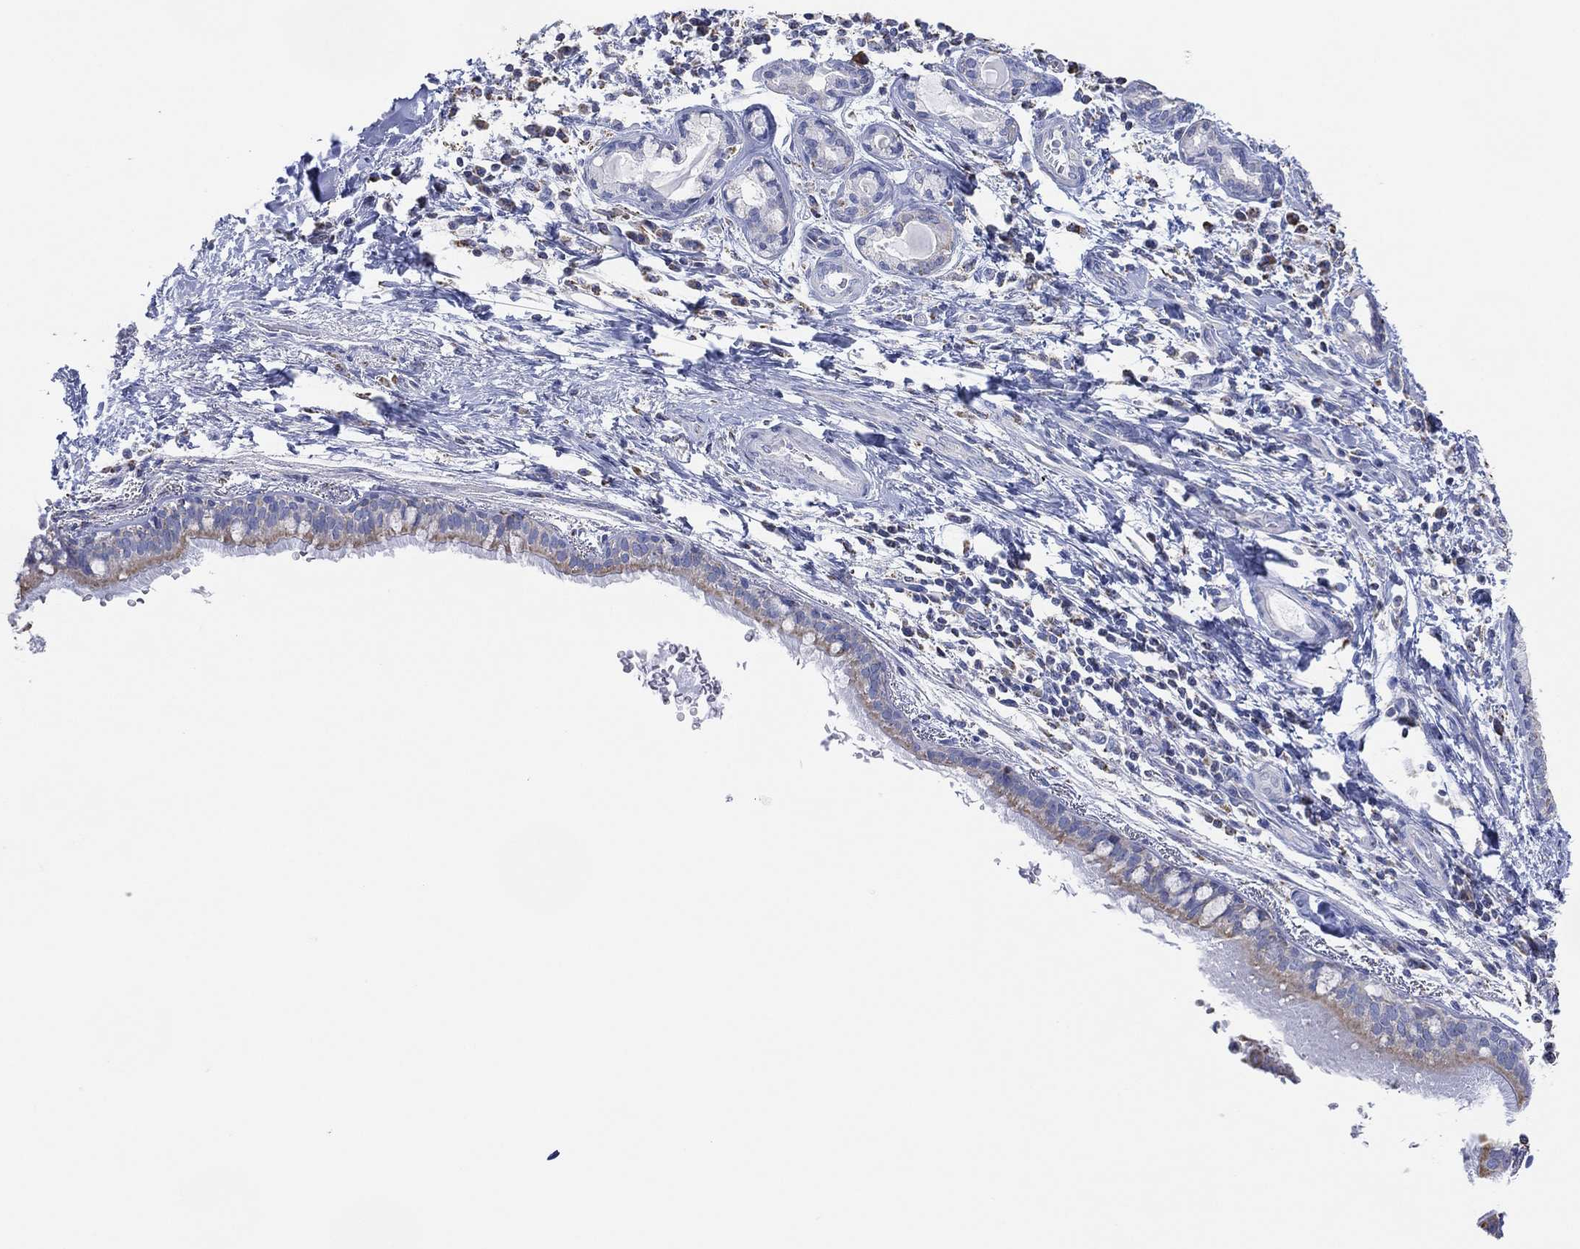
{"staining": {"intensity": "weak", "quantity": "25%-75%", "location": "cytoplasmic/membranous"}, "tissue": "bronchus", "cell_type": "Respiratory epithelial cells", "image_type": "normal", "snomed": [{"axis": "morphology", "description": "Normal tissue, NOS"}, {"axis": "morphology", "description": "Squamous cell carcinoma, NOS"}, {"axis": "topography", "description": "Bronchus"}, {"axis": "topography", "description": "Lung"}], "caption": "Protein analysis of normal bronchus displays weak cytoplasmic/membranous staining in about 25%-75% of respiratory epithelial cells.", "gene": "CFTR", "patient": {"sex": "male", "age": 69}}